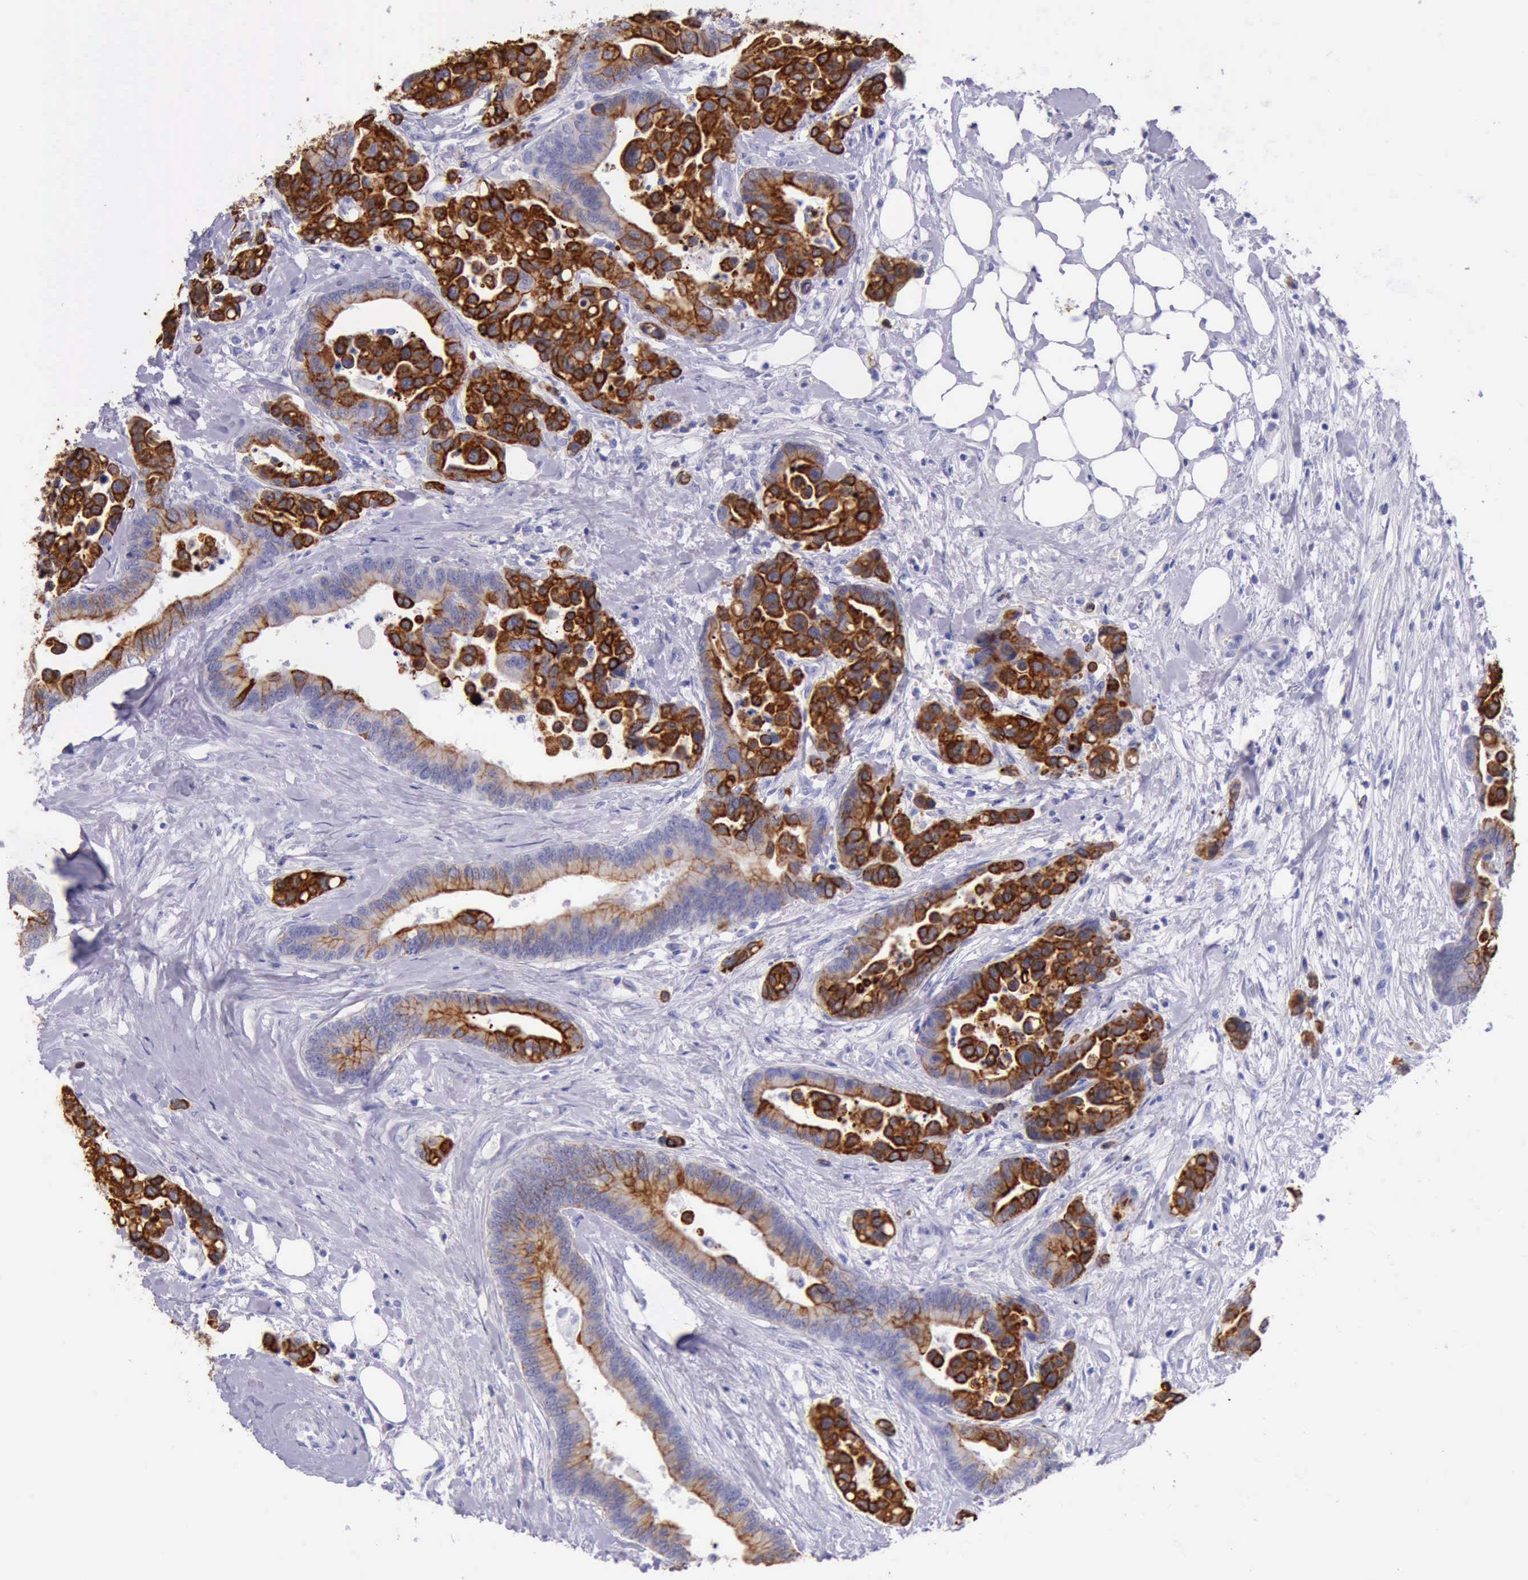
{"staining": {"intensity": "strong", "quantity": "25%-75%", "location": "cytoplasmic/membranous"}, "tissue": "colorectal cancer", "cell_type": "Tumor cells", "image_type": "cancer", "snomed": [{"axis": "morphology", "description": "Adenocarcinoma, NOS"}, {"axis": "topography", "description": "Colon"}], "caption": "About 25%-75% of tumor cells in human adenocarcinoma (colorectal) show strong cytoplasmic/membranous protein staining as visualized by brown immunohistochemical staining.", "gene": "KRT8", "patient": {"sex": "male", "age": 82}}